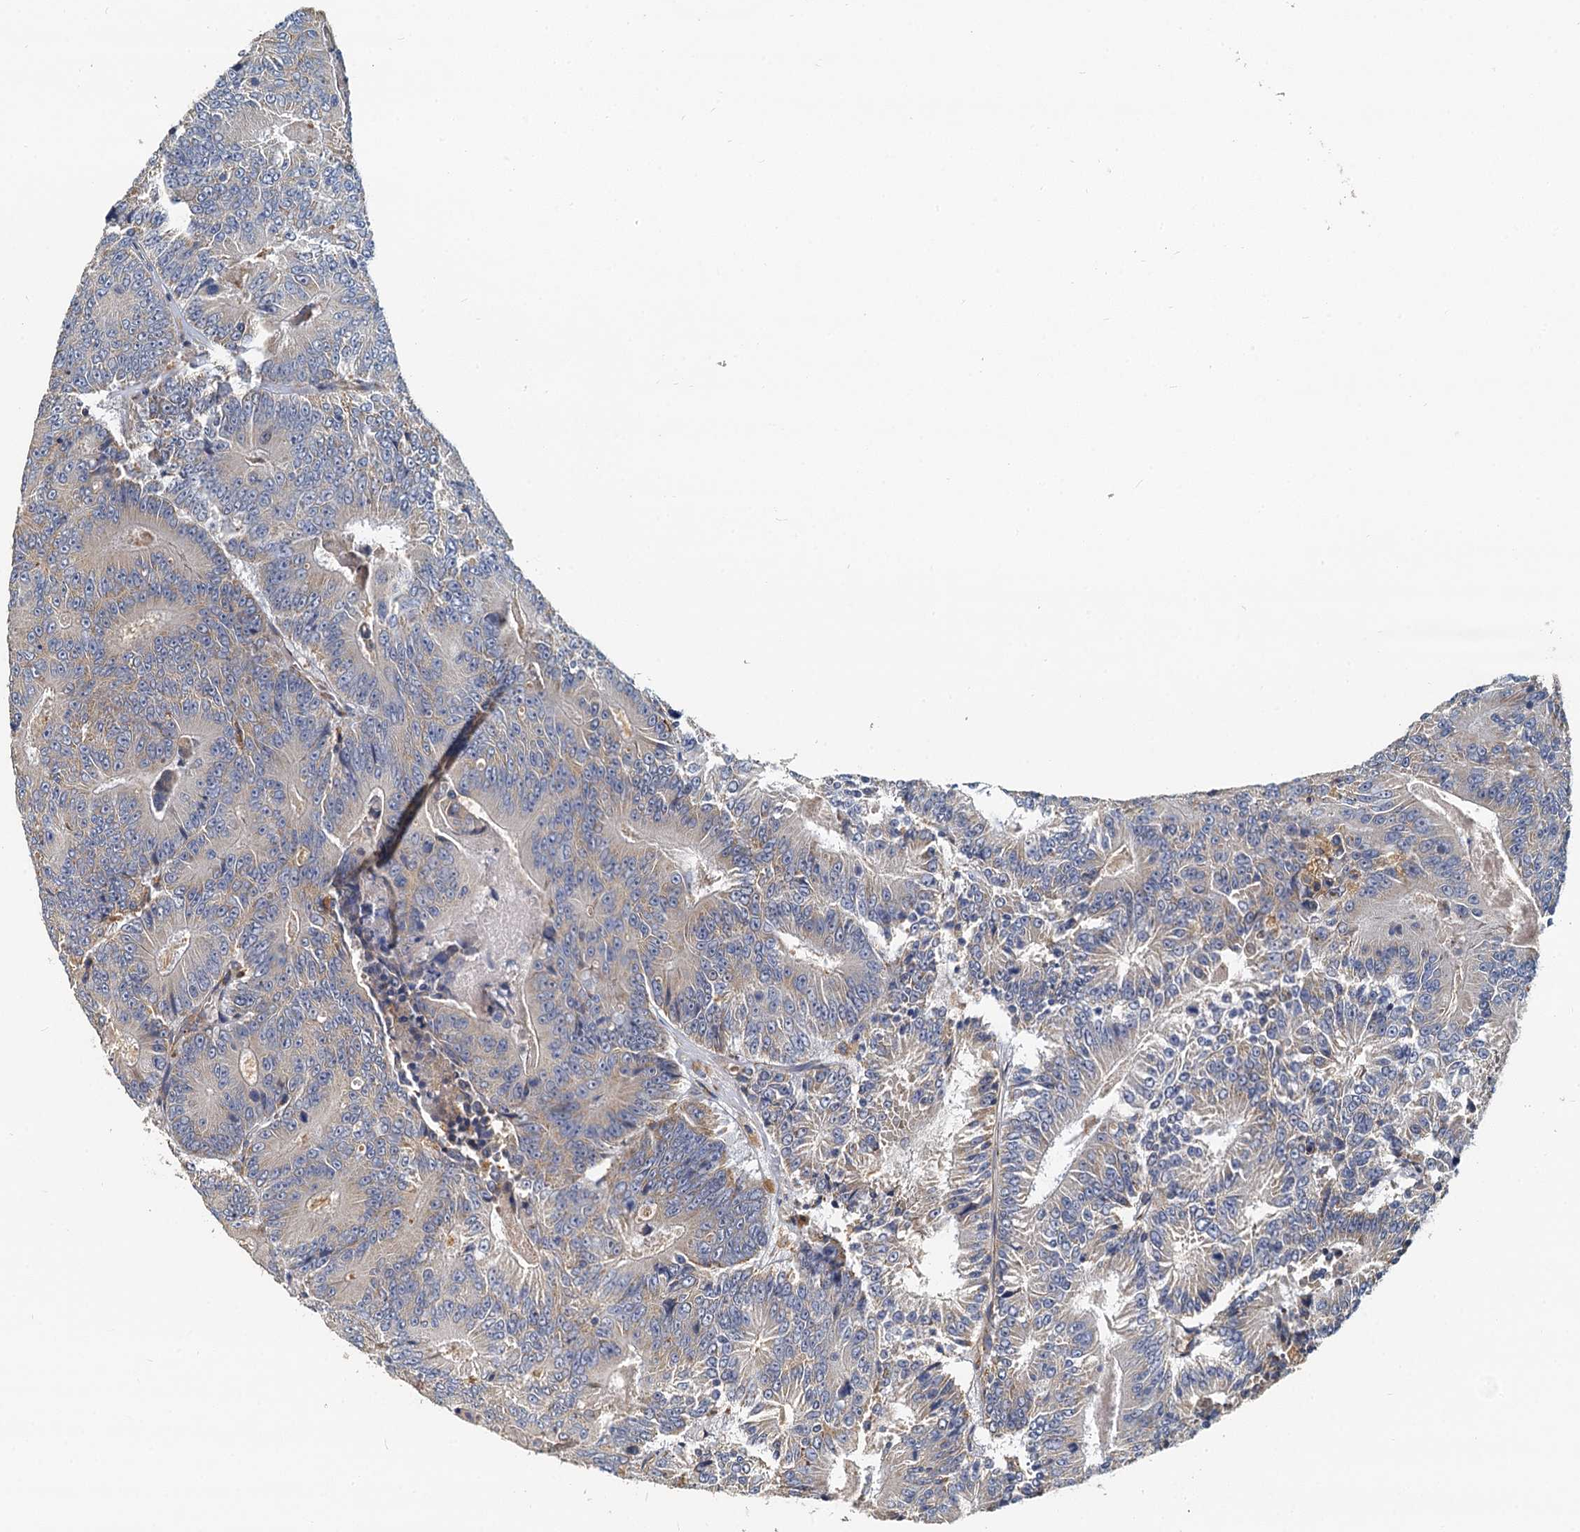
{"staining": {"intensity": "weak", "quantity": "25%-75%", "location": "cytoplasmic/membranous"}, "tissue": "colorectal cancer", "cell_type": "Tumor cells", "image_type": "cancer", "snomed": [{"axis": "morphology", "description": "Adenocarcinoma, NOS"}, {"axis": "topography", "description": "Colon"}], "caption": "A micrograph of colorectal cancer (adenocarcinoma) stained for a protein displays weak cytoplasmic/membranous brown staining in tumor cells.", "gene": "NKAPD1", "patient": {"sex": "male", "age": 83}}